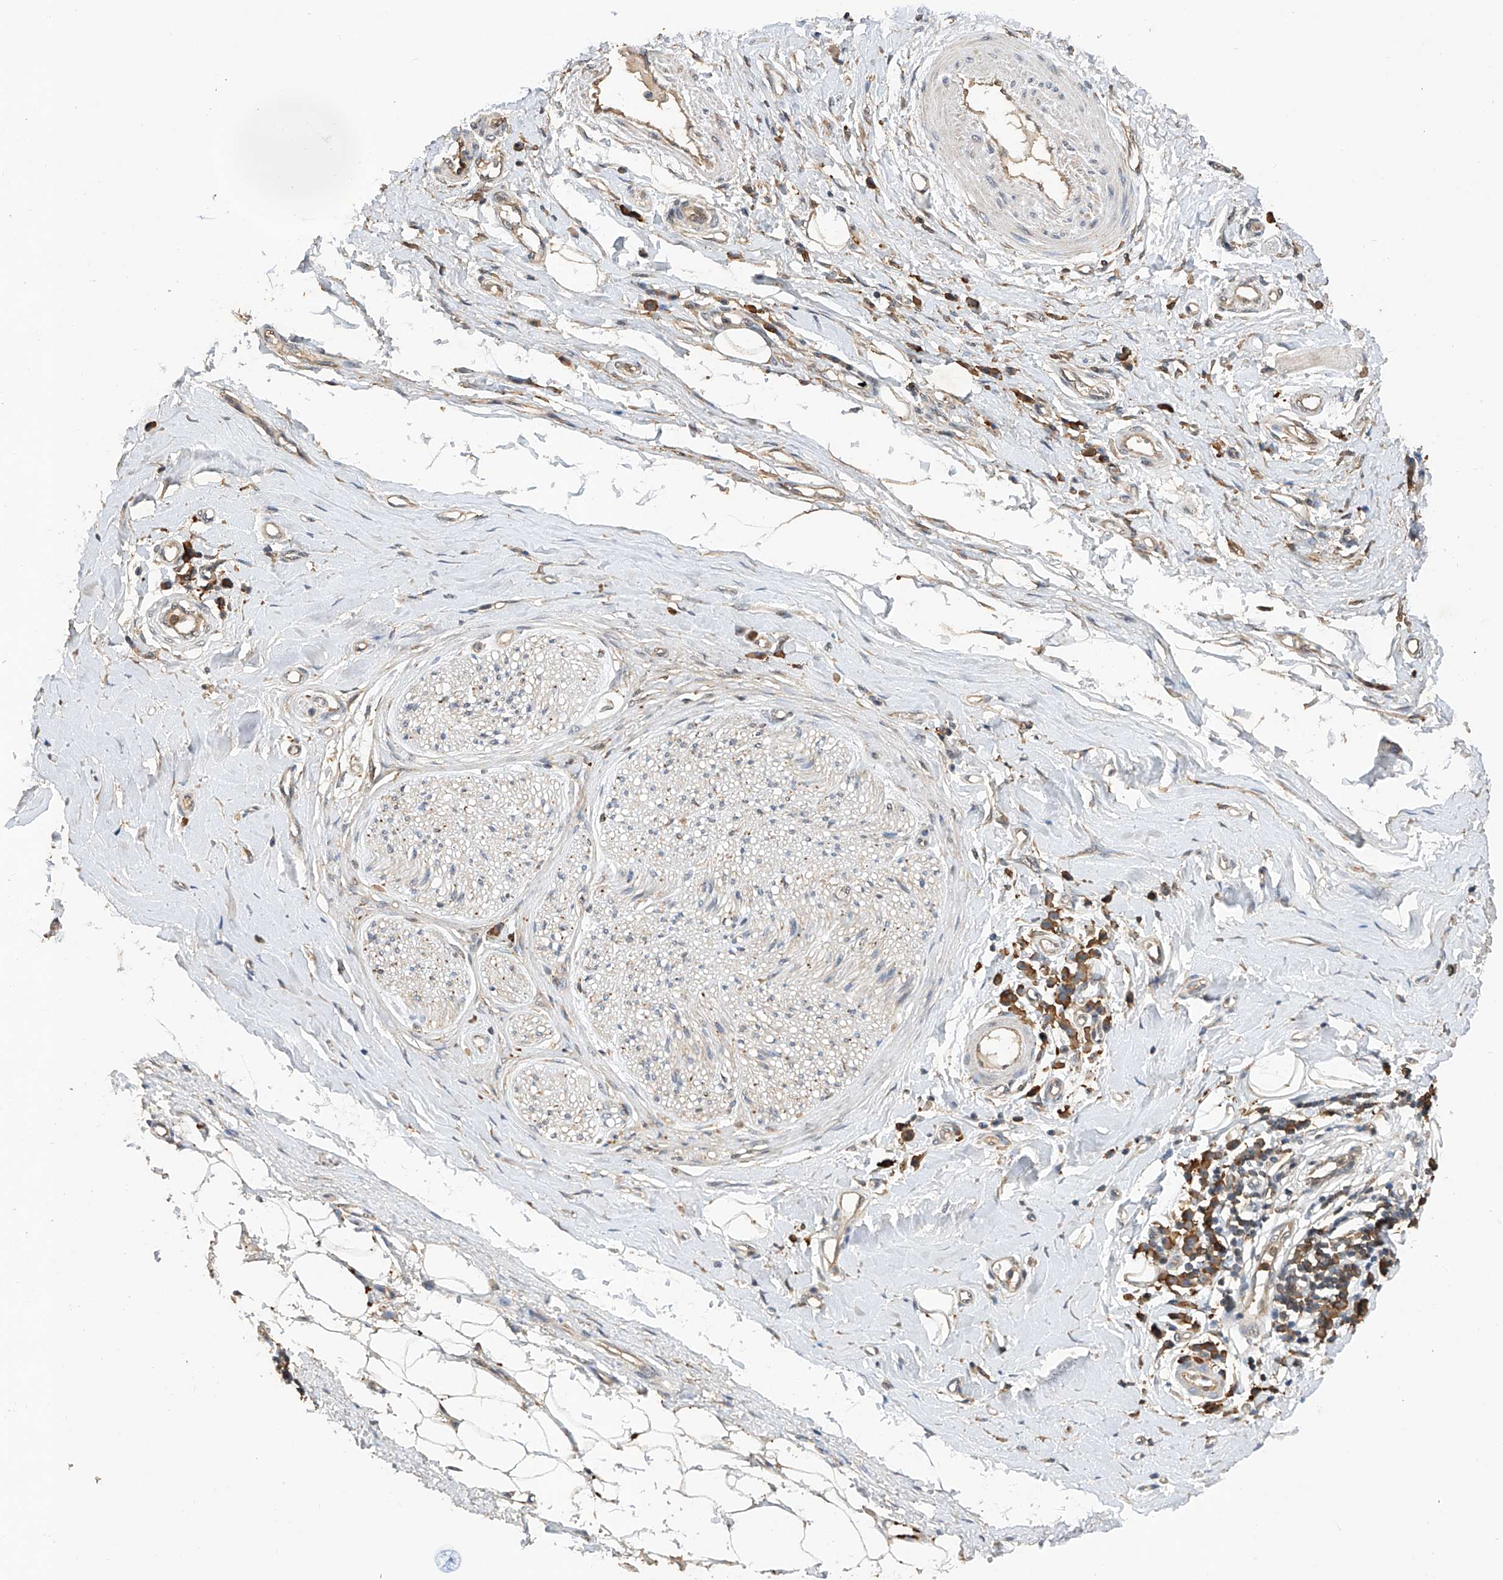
{"staining": {"intensity": "moderate", "quantity": ">75%", "location": "cytoplasmic/membranous"}, "tissue": "adipose tissue", "cell_type": "Adipocytes", "image_type": "normal", "snomed": [{"axis": "morphology", "description": "Normal tissue, NOS"}, {"axis": "morphology", "description": "Adenocarcinoma, NOS"}, {"axis": "topography", "description": "Esophagus"}, {"axis": "topography", "description": "Stomach, upper"}, {"axis": "topography", "description": "Peripheral nerve tissue"}], "caption": "Benign adipose tissue exhibits moderate cytoplasmic/membranous expression in approximately >75% of adipocytes.", "gene": "RILPL2", "patient": {"sex": "male", "age": 62}}